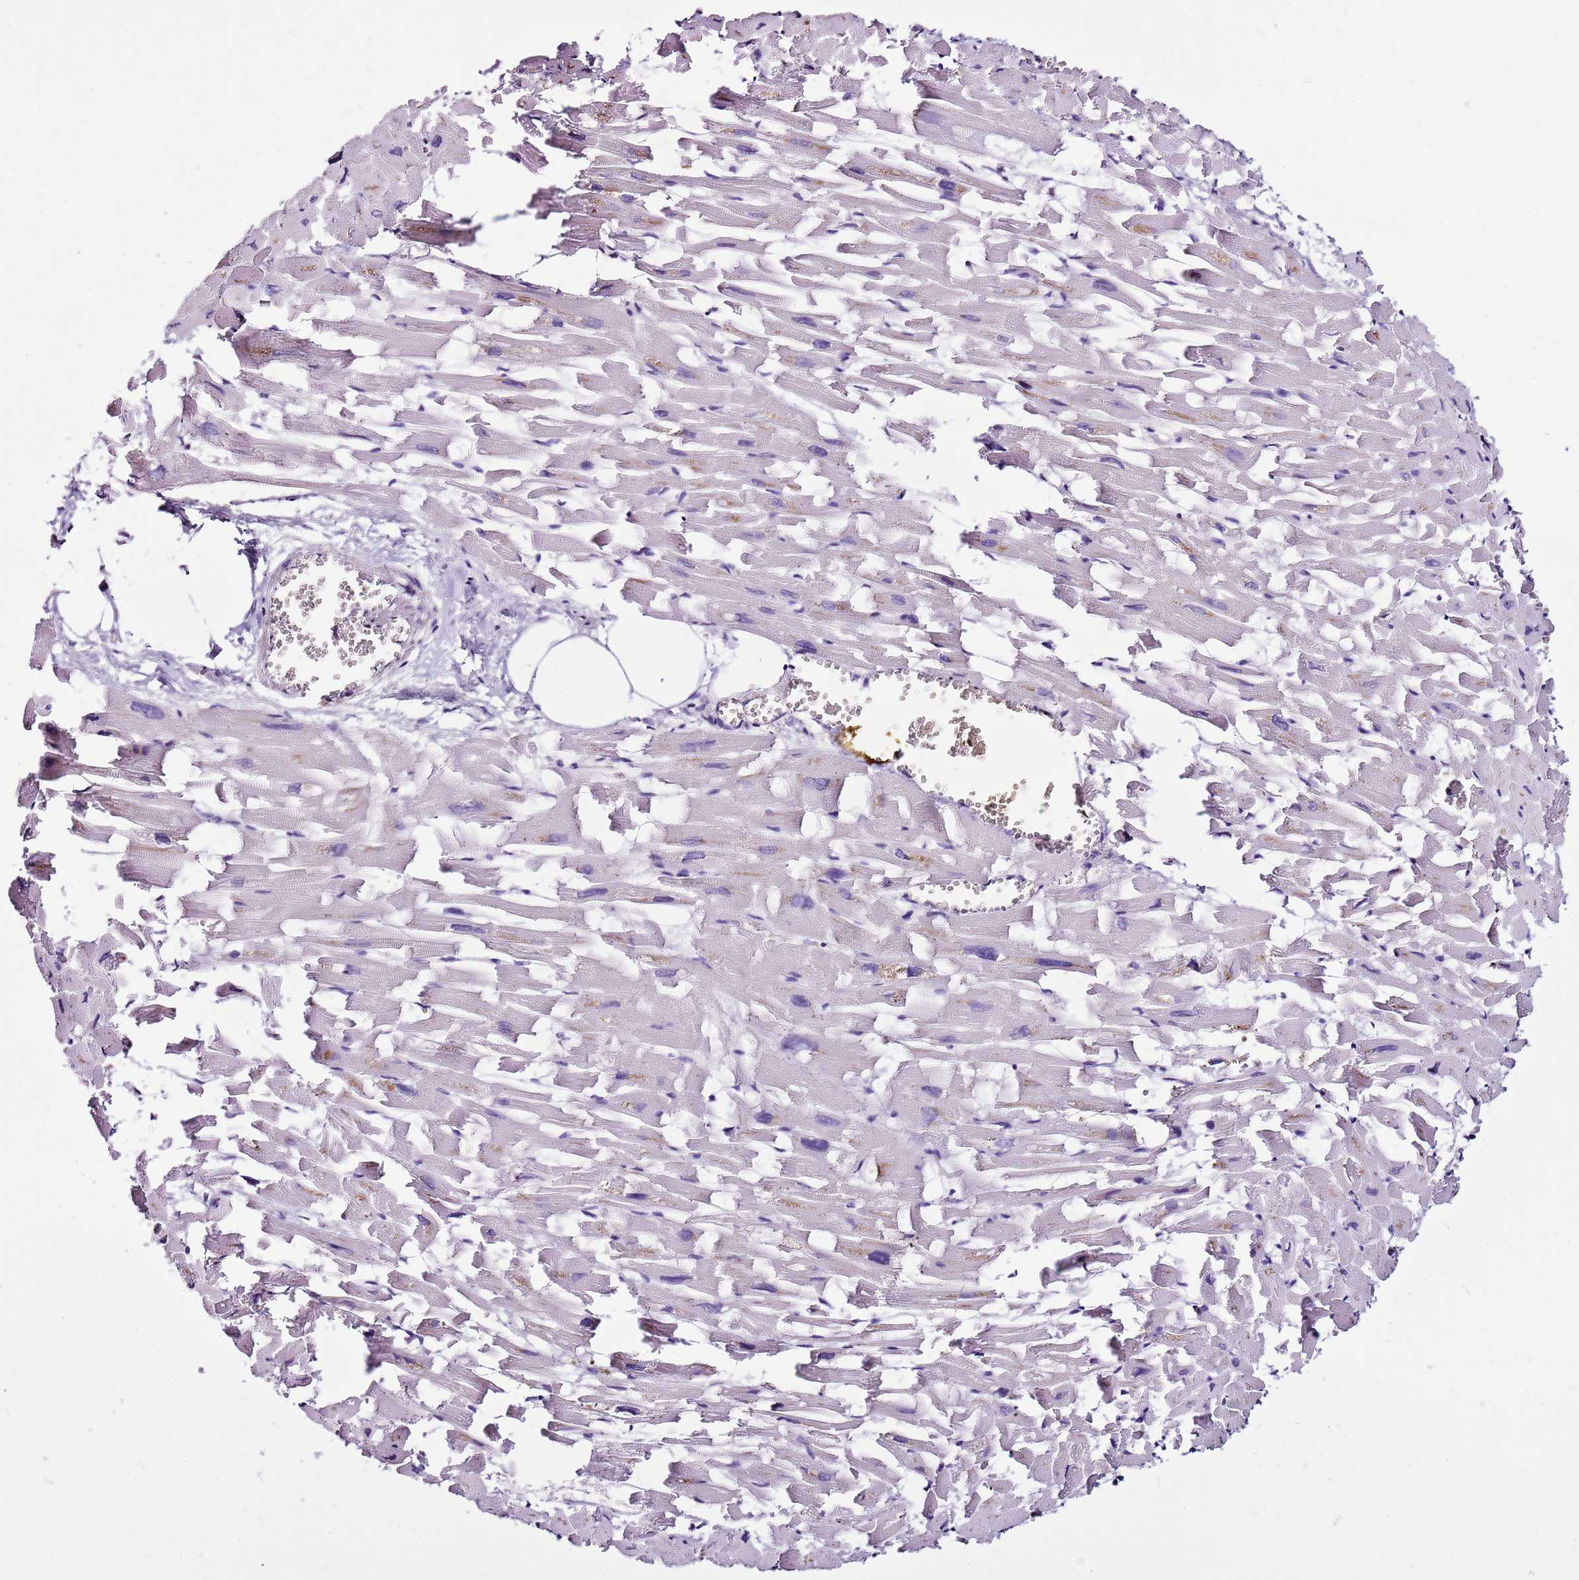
{"staining": {"intensity": "weak", "quantity": "<25%", "location": "cytoplasmic/membranous"}, "tissue": "heart muscle", "cell_type": "Cardiomyocytes", "image_type": "normal", "snomed": [{"axis": "morphology", "description": "Normal tissue, NOS"}, {"axis": "topography", "description": "Heart"}], "caption": "Micrograph shows no significant protein positivity in cardiomyocytes of benign heart muscle.", "gene": "POLE3", "patient": {"sex": "female", "age": 64}}